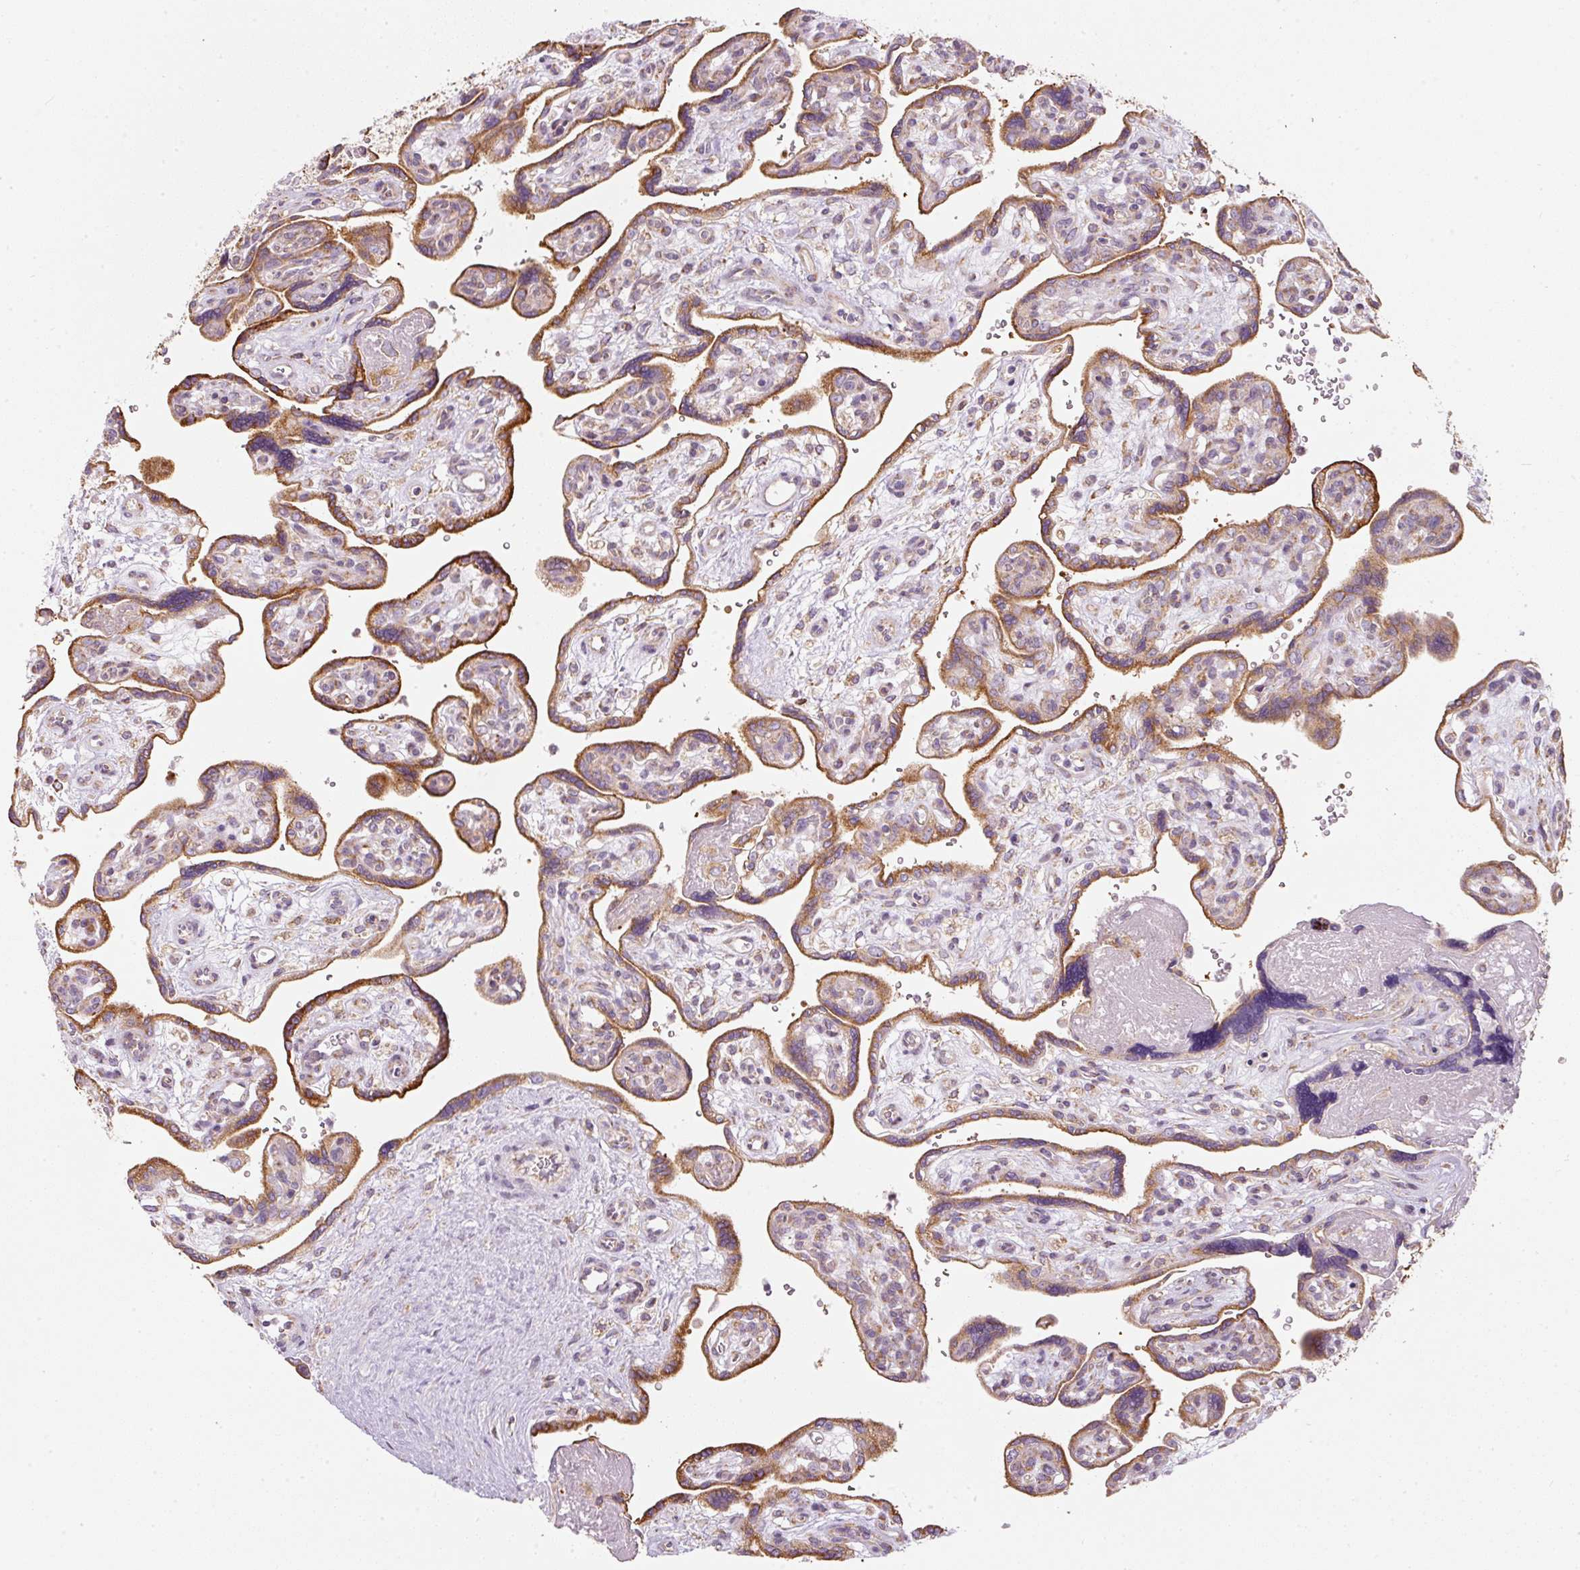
{"staining": {"intensity": "strong", "quantity": ">75%", "location": "cytoplasmic/membranous"}, "tissue": "placenta", "cell_type": "Decidual cells", "image_type": "normal", "snomed": [{"axis": "morphology", "description": "Normal tissue, NOS"}, {"axis": "topography", "description": "Placenta"}], "caption": "Placenta stained with a protein marker demonstrates strong staining in decidual cells.", "gene": "MORN4", "patient": {"sex": "female", "age": 39}}